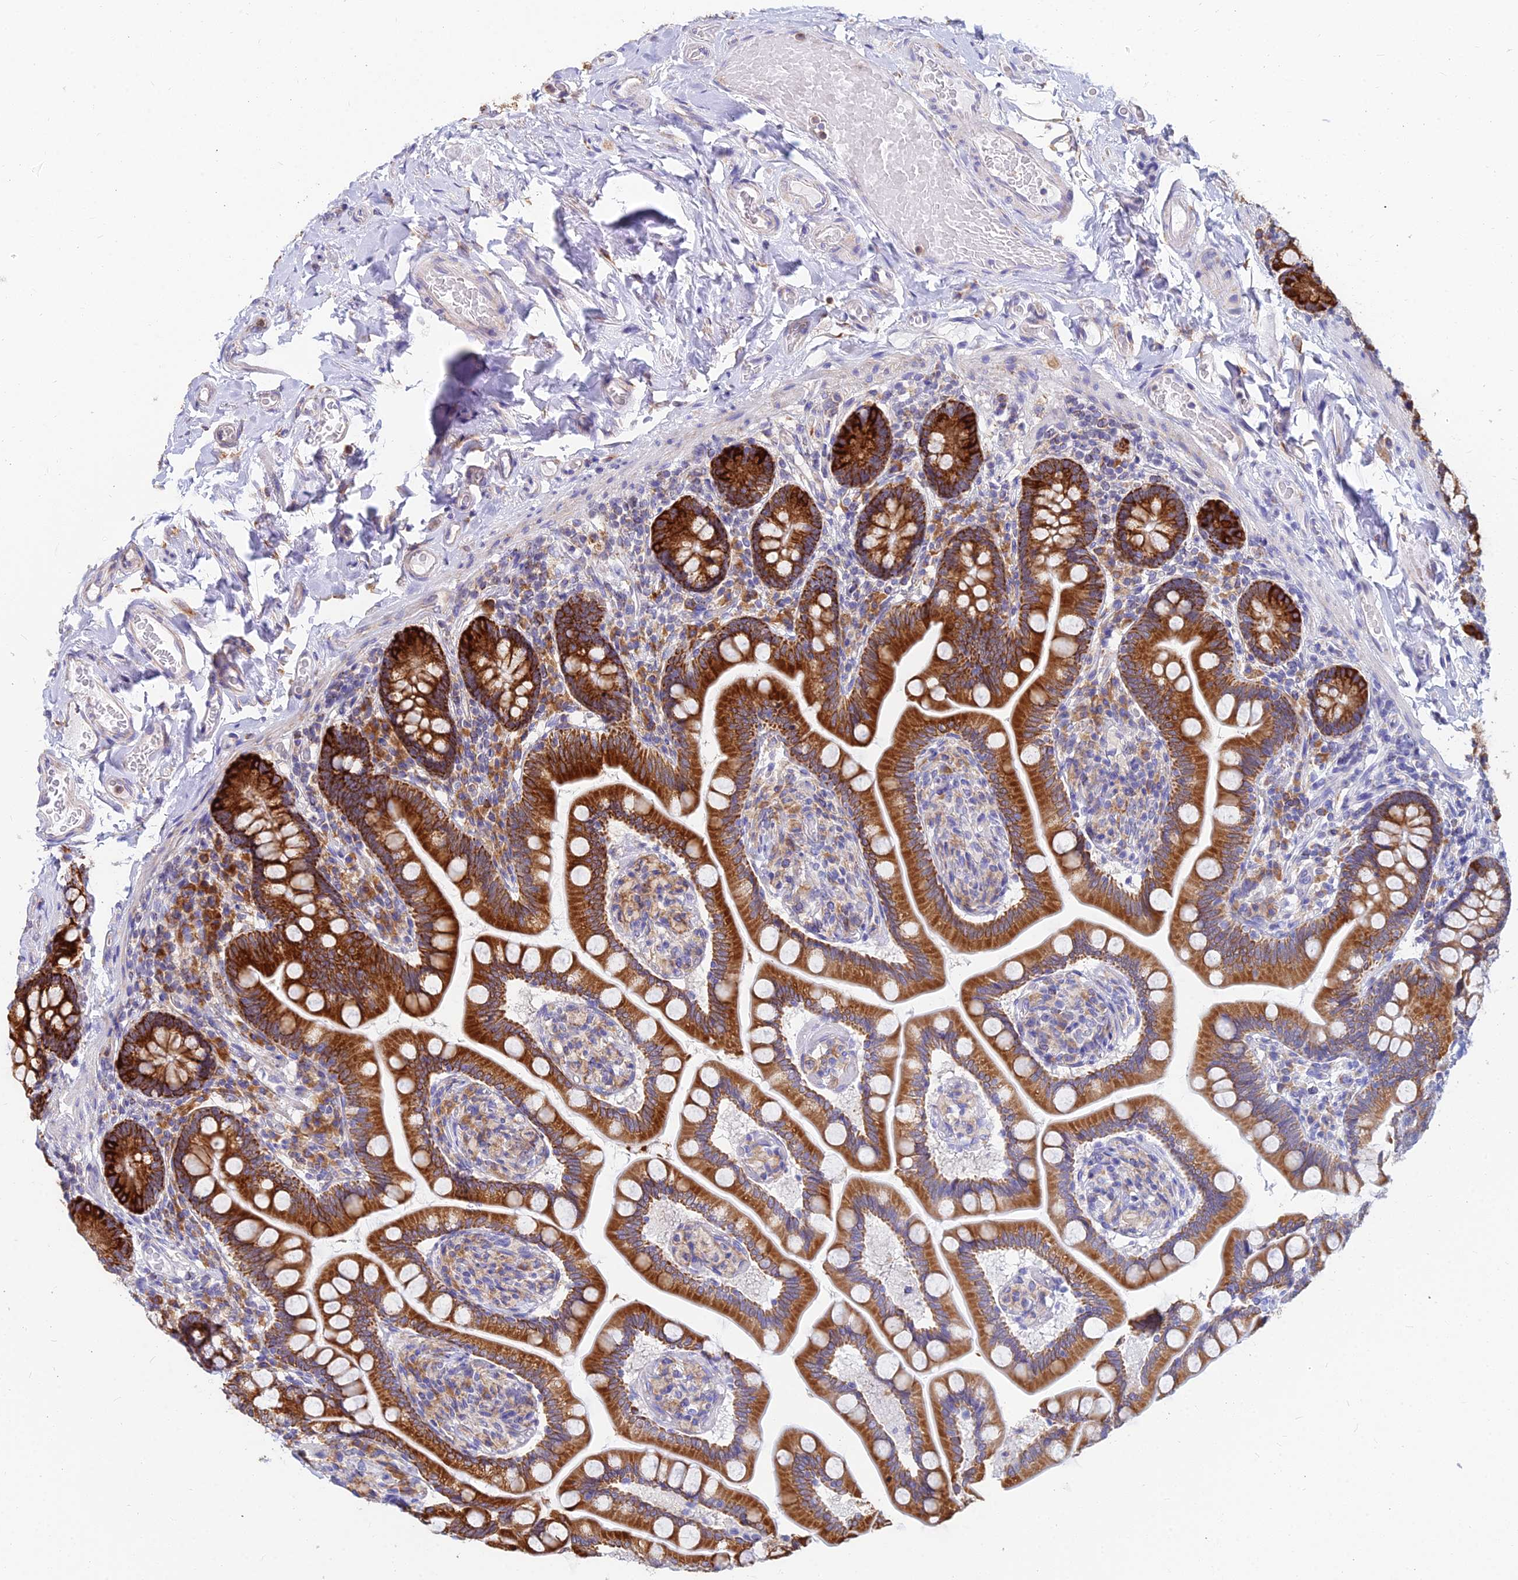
{"staining": {"intensity": "strong", "quantity": ">75%", "location": "cytoplasmic/membranous"}, "tissue": "small intestine", "cell_type": "Glandular cells", "image_type": "normal", "snomed": [{"axis": "morphology", "description": "Normal tissue, NOS"}, {"axis": "topography", "description": "Small intestine"}], "caption": "Immunohistochemistry photomicrograph of benign small intestine: human small intestine stained using IHC reveals high levels of strong protein expression localized specifically in the cytoplasmic/membranous of glandular cells, appearing as a cytoplasmic/membranous brown color.", "gene": "CCT6A", "patient": {"sex": "female", "age": 64}}